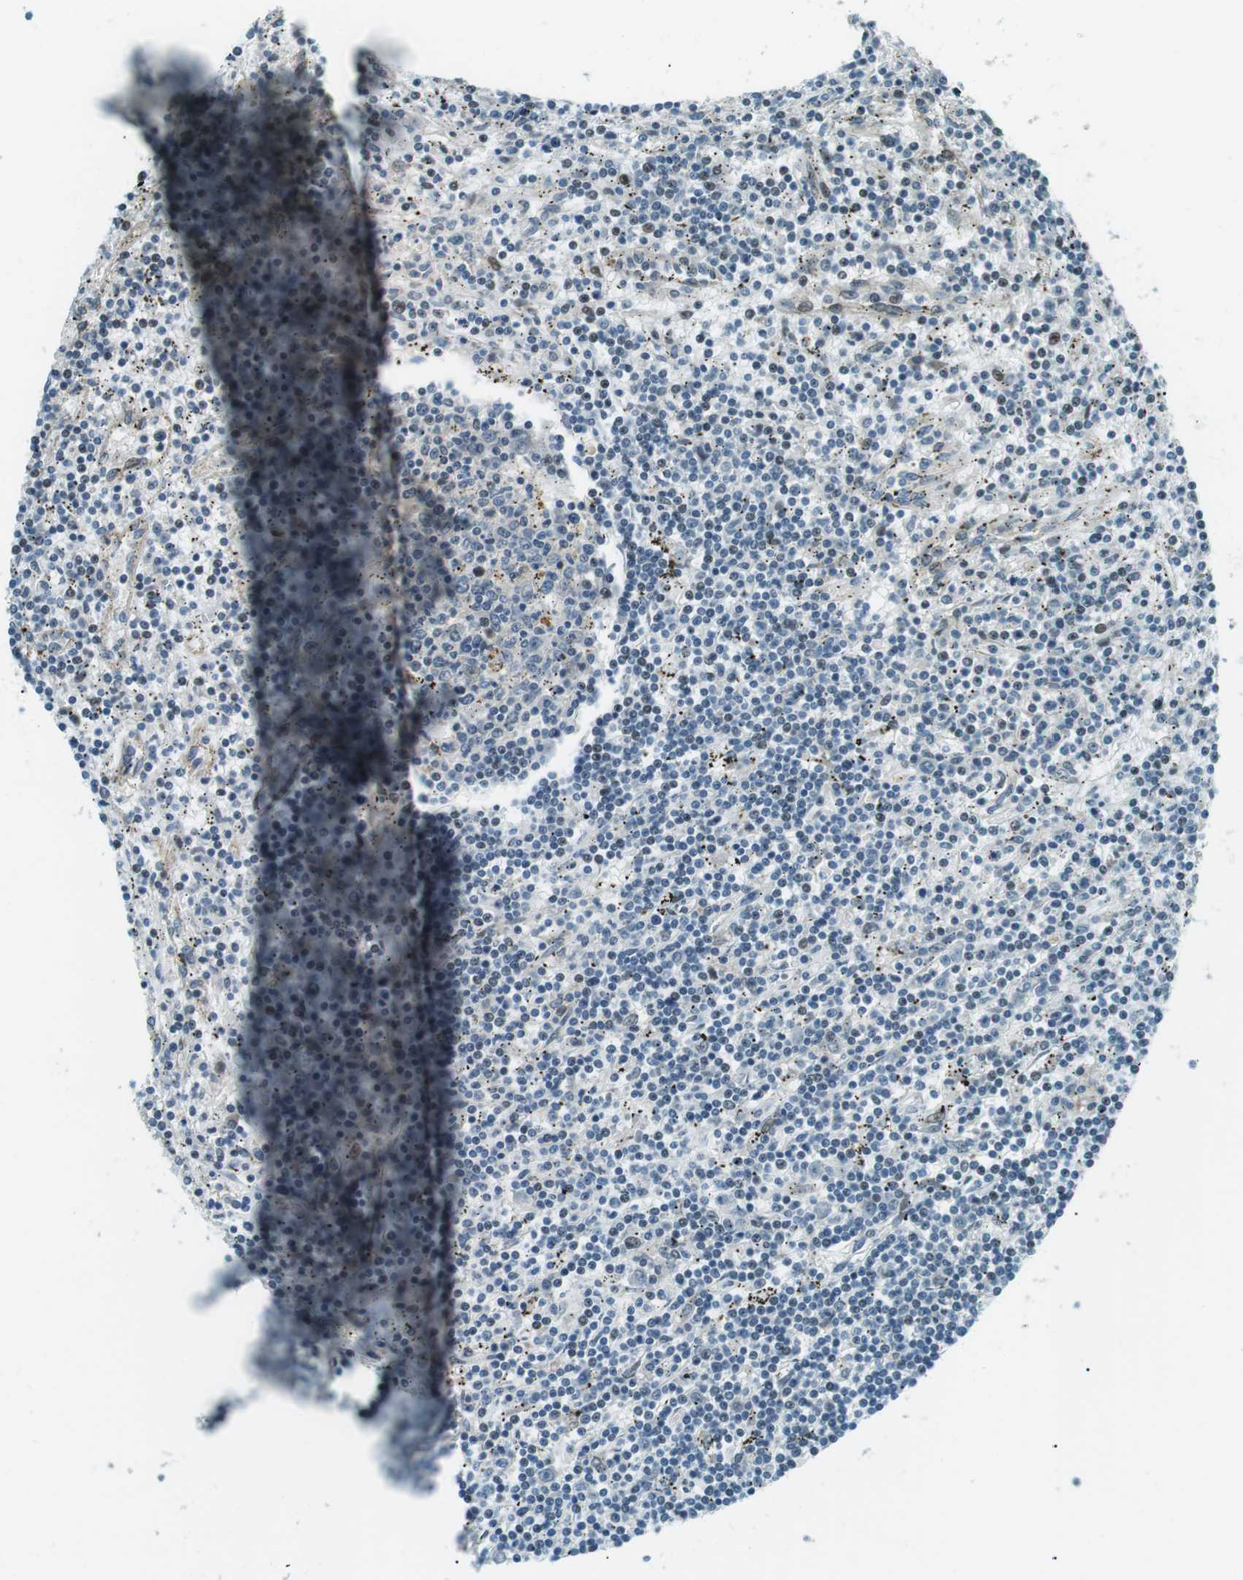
{"staining": {"intensity": "moderate", "quantity": "<25%", "location": "nuclear"}, "tissue": "lymphoma", "cell_type": "Tumor cells", "image_type": "cancer", "snomed": [{"axis": "morphology", "description": "Malignant lymphoma, non-Hodgkin's type, Low grade"}, {"axis": "topography", "description": "Spleen"}], "caption": "There is low levels of moderate nuclear staining in tumor cells of low-grade malignant lymphoma, non-Hodgkin's type, as demonstrated by immunohistochemical staining (brown color).", "gene": "PJA1", "patient": {"sex": "male", "age": 76}}